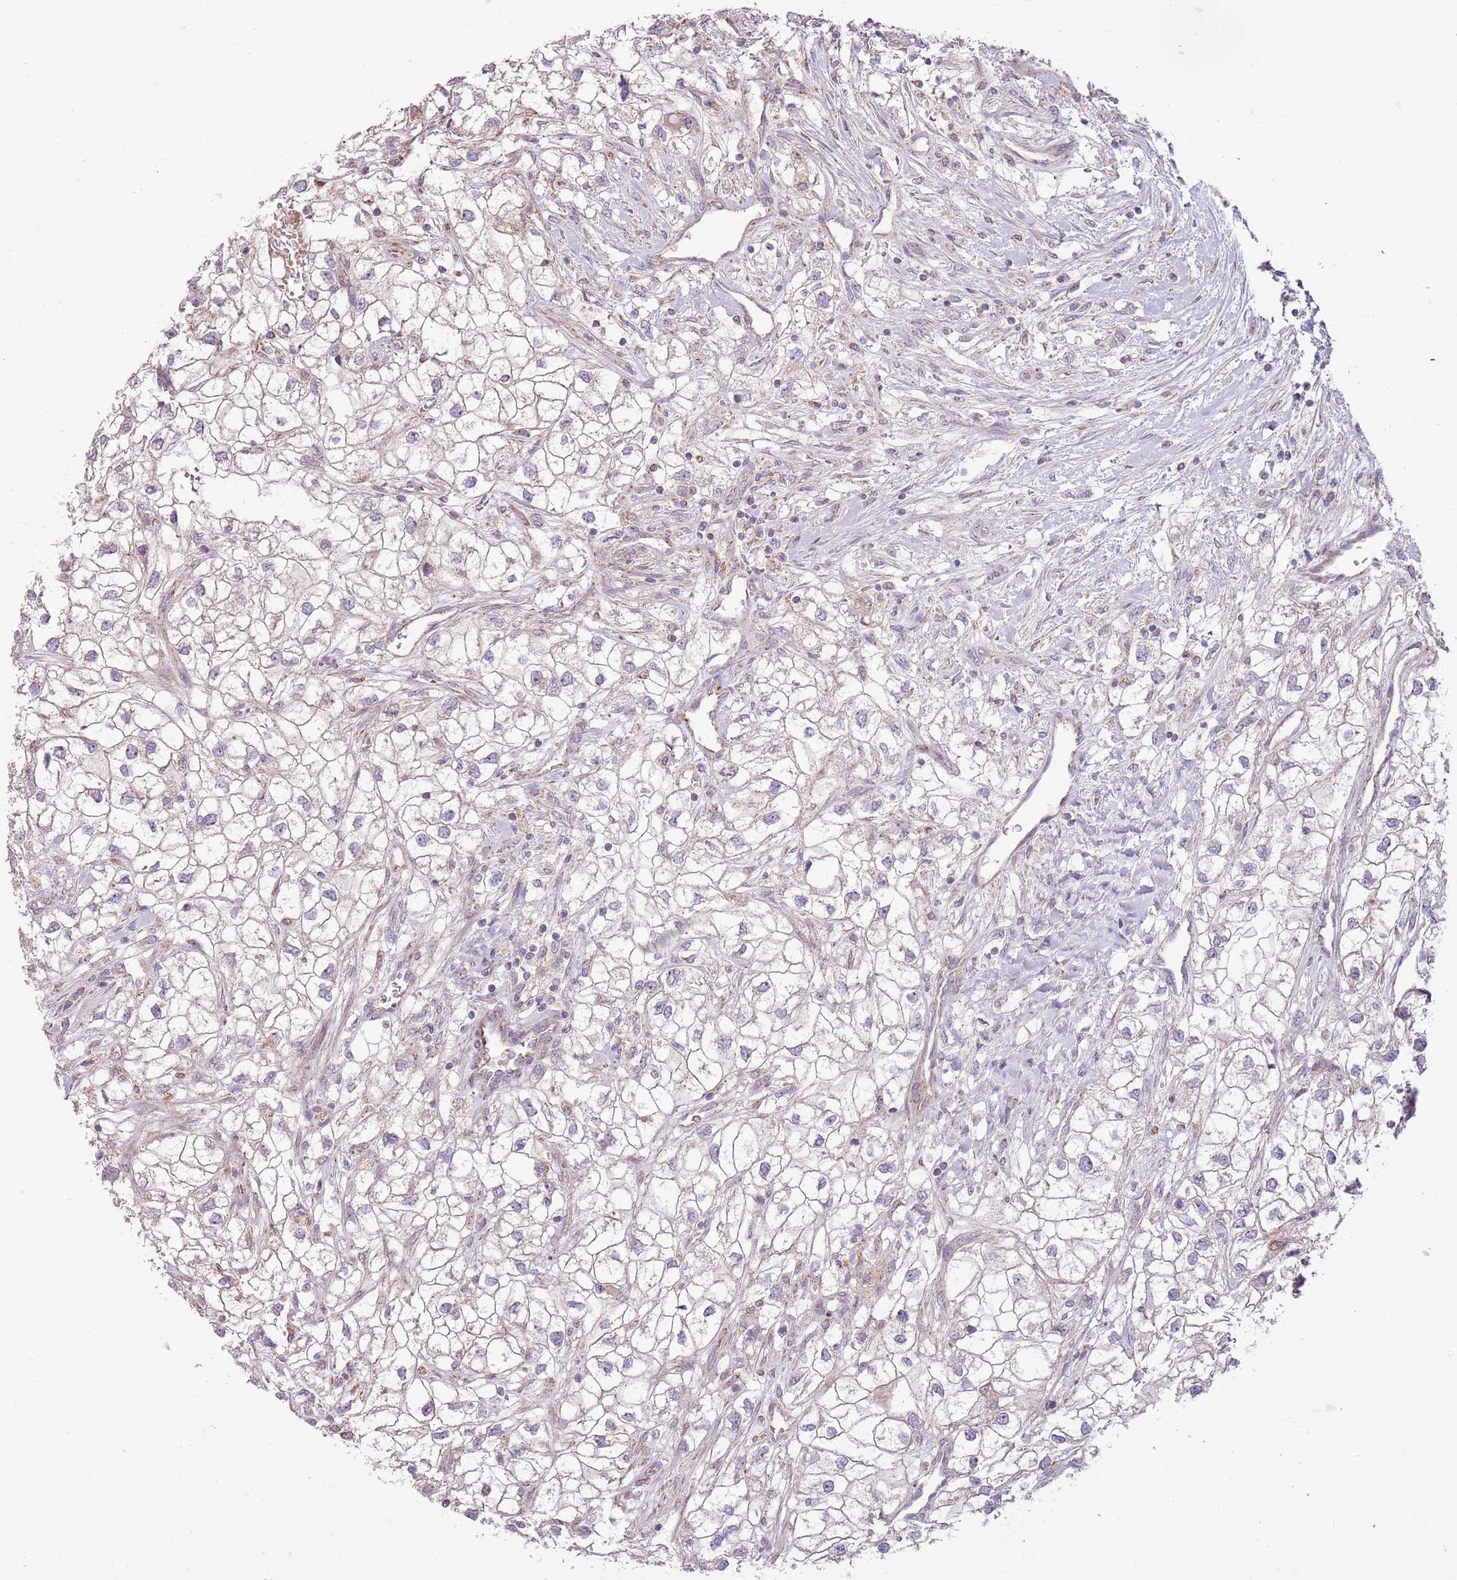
{"staining": {"intensity": "weak", "quantity": "25%-75%", "location": "cytoplasmic/membranous"}, "tissue": "renal cancer", "cell_type": "Tumor cells", "image_type": "cancer", "snomed": [{"axis": "morphology", "description": "Adenocarcinoma, NOS"}, {"axis": "topography", "description": "Kidney"}], "caption": "Protein staining shows weak cytoplasmic/membranous positivity in about 25%-75% of tumor cells in renal adenocarcinoma.", "gene": "ZNF530", "patient": {"sex": "male", "age": 59}}